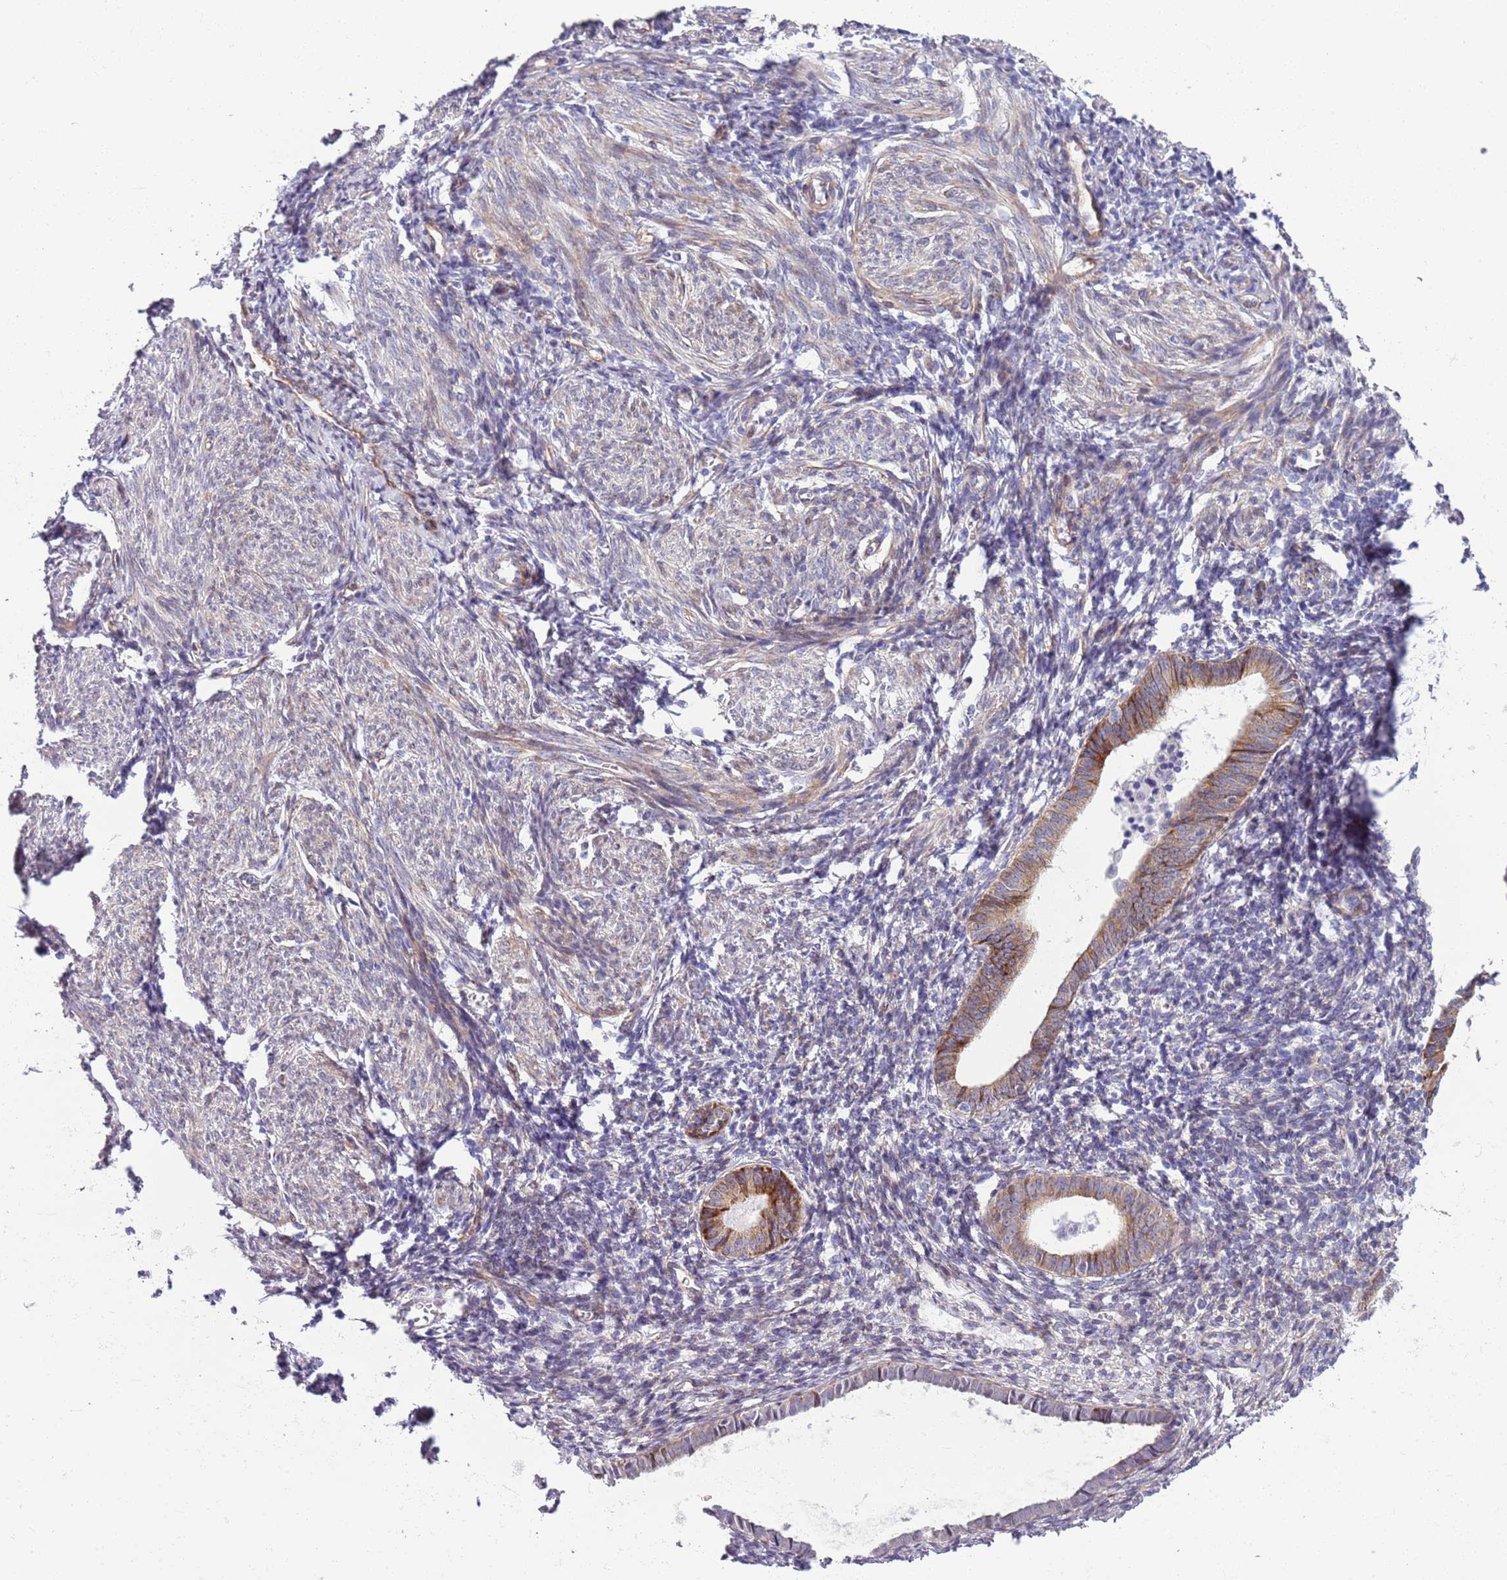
{"staining": {"intensity": "moderate", "quantity": "<25%", "location": "cytoplasmic/membranous"}, "tissue": "endometrium", "cell_type": "Cells in endometrial stroma", "image_type": "normal", "snomed": [{"axis": "morphology", "description": "Normal tissue, NOS"}, {"axis": "morphology", "description": "Adenocarcinoma, NOS"}, {"axis": "topography", "description": "Endometrium"}], "caption": "Endometrium stained with DAB immunohistochemistry (IHC) demonstrates low levels of moderate cytoplasmic/membranous expression in about <25% of cells in endometrial stroma. Using DAB (3,3'-diaminobenzidine) (brown) and hematoxylin (blue) stains, captured at high magnification using brightfield microscopy.", "gene": "MRPL32", "patient": {"sex": "female", "age": 57}}